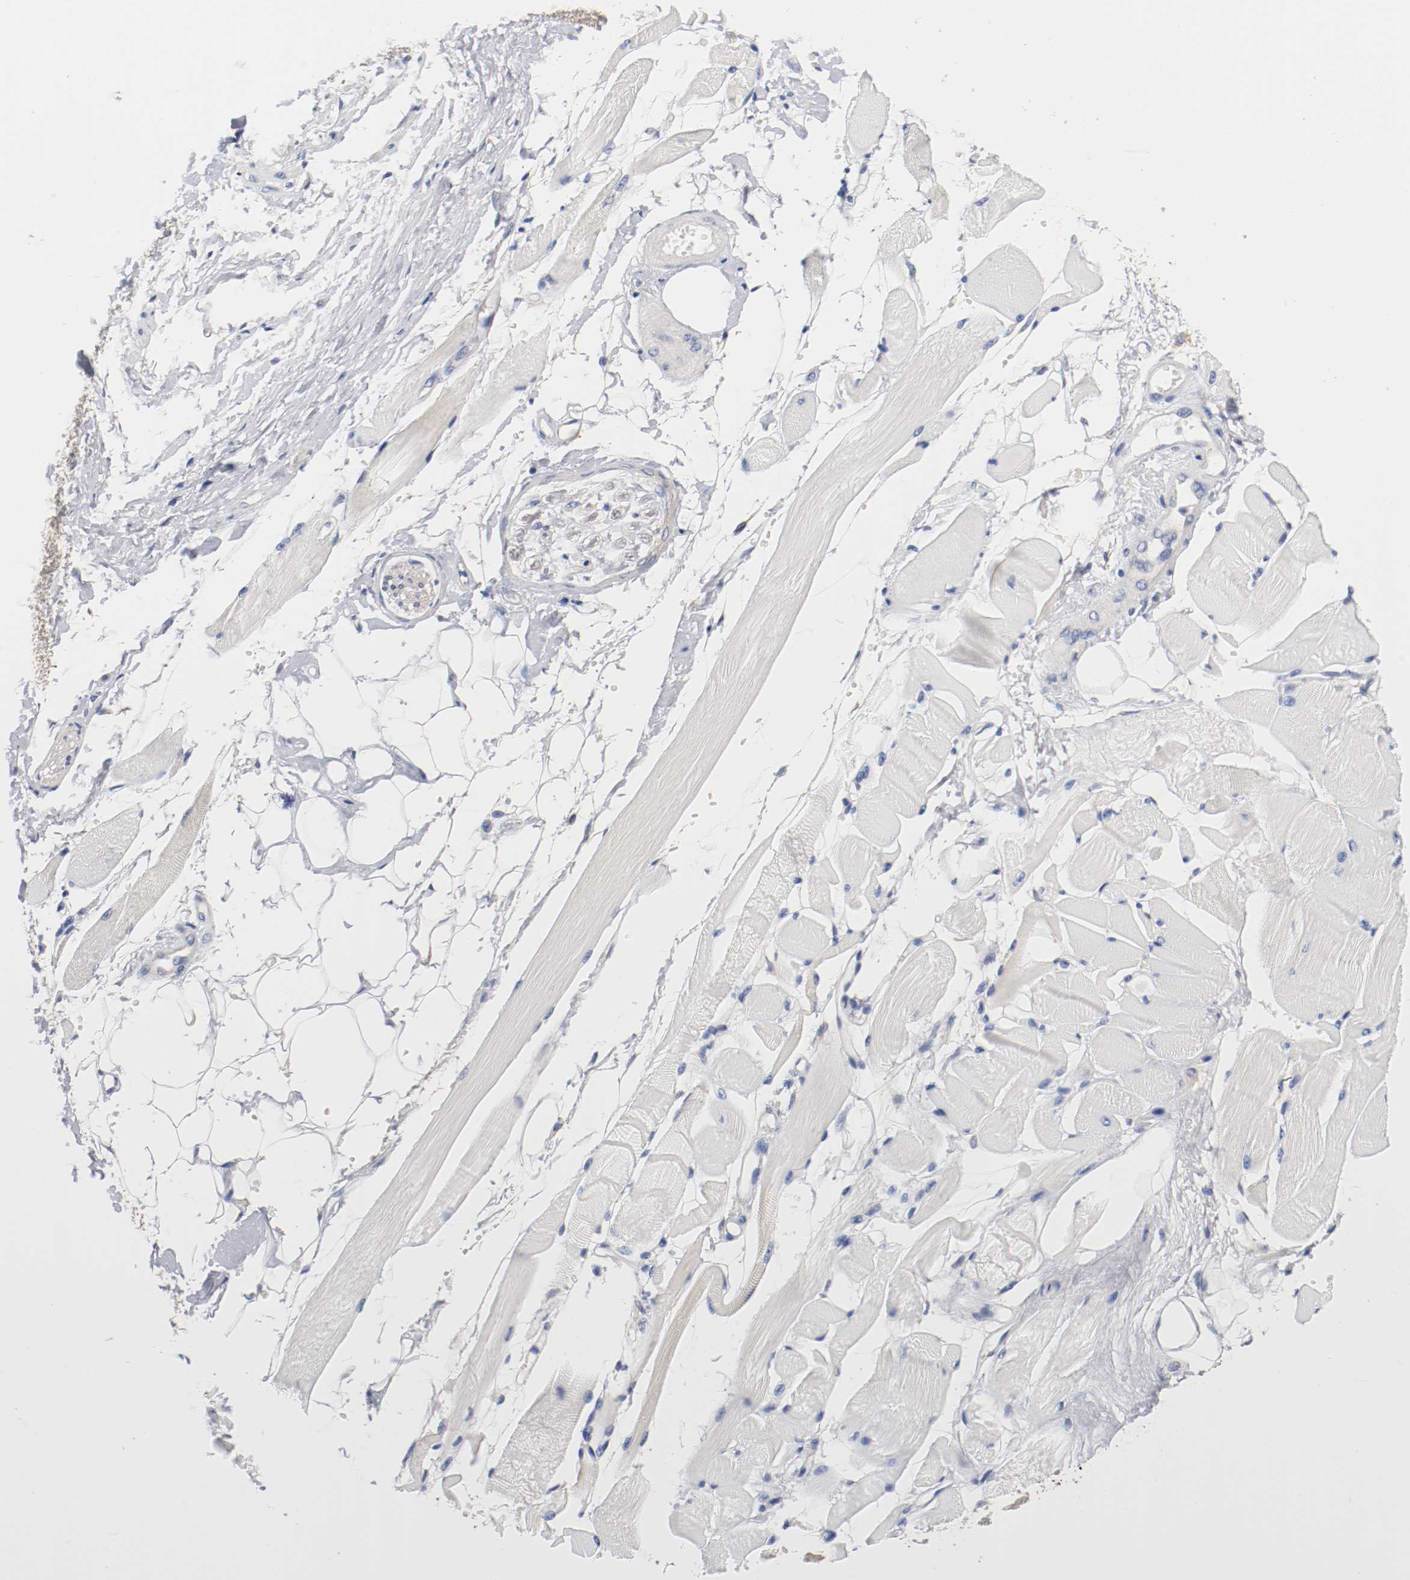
{"staining": {"intensity": "negative", "quantity": "none", "location": "none"}, "tissue": "skeletal muscle", "cell_type": "Myocytes", "image_type": "normal", "snomed": [{"axis": "morphology", "description": "Normal tissue, NOS"}, {"axis": "topography", "description": "Skeletal muscle"}, {"axis": "topography", "description": "Peripheral nerve tissue"}], "caption": "This is an immunohistochemistry (IHC) histopathology image of normal skeletal muscle. There is no staining in myocytes.", "gene": "HGS", "patient": {"sex": "female", "age": 84}}